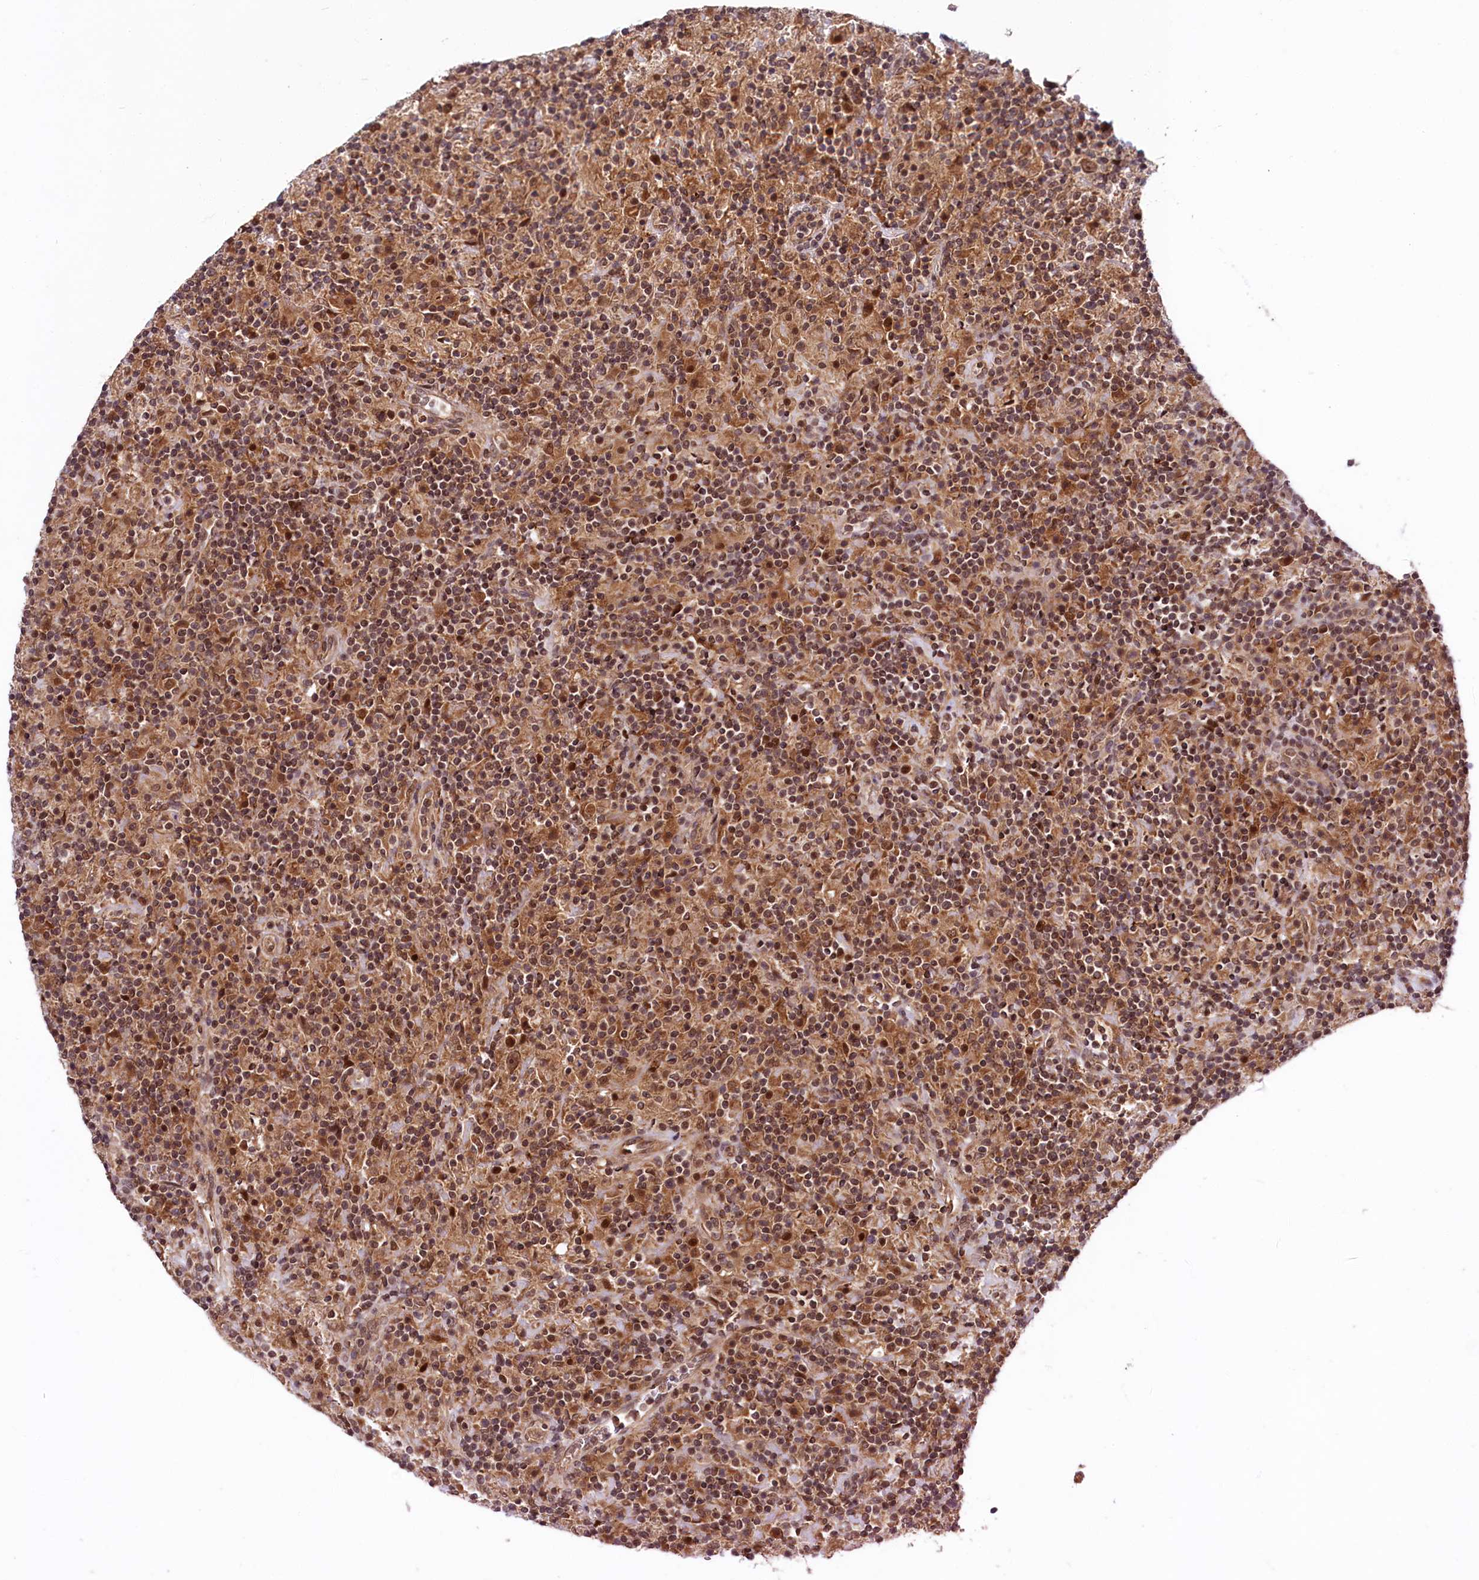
{"staining": {"intensity": "moderate", "quantity": ">75%", "location": "cytoplasmic/membranous,nuclear"}, "tissue": "lymphoma", "cell_type": "Tumor cells", "image_type": "cancer", "snomed": [{"axis": "morphology", "description": "Hodgkin's disease, NOS"}, {"axis": "topography", "description": "Lymph node"}], "caption": "IHC (DAB (3,3'-diaminobenzidine)) staining of human Hodgkin's disease exhibits moderate cytoplasmic/membranous and nuclear protein expression in approximately >75% of tumor cells.", "gene": "UBE3A", "patient": {"sex": "male", "age": 70}}